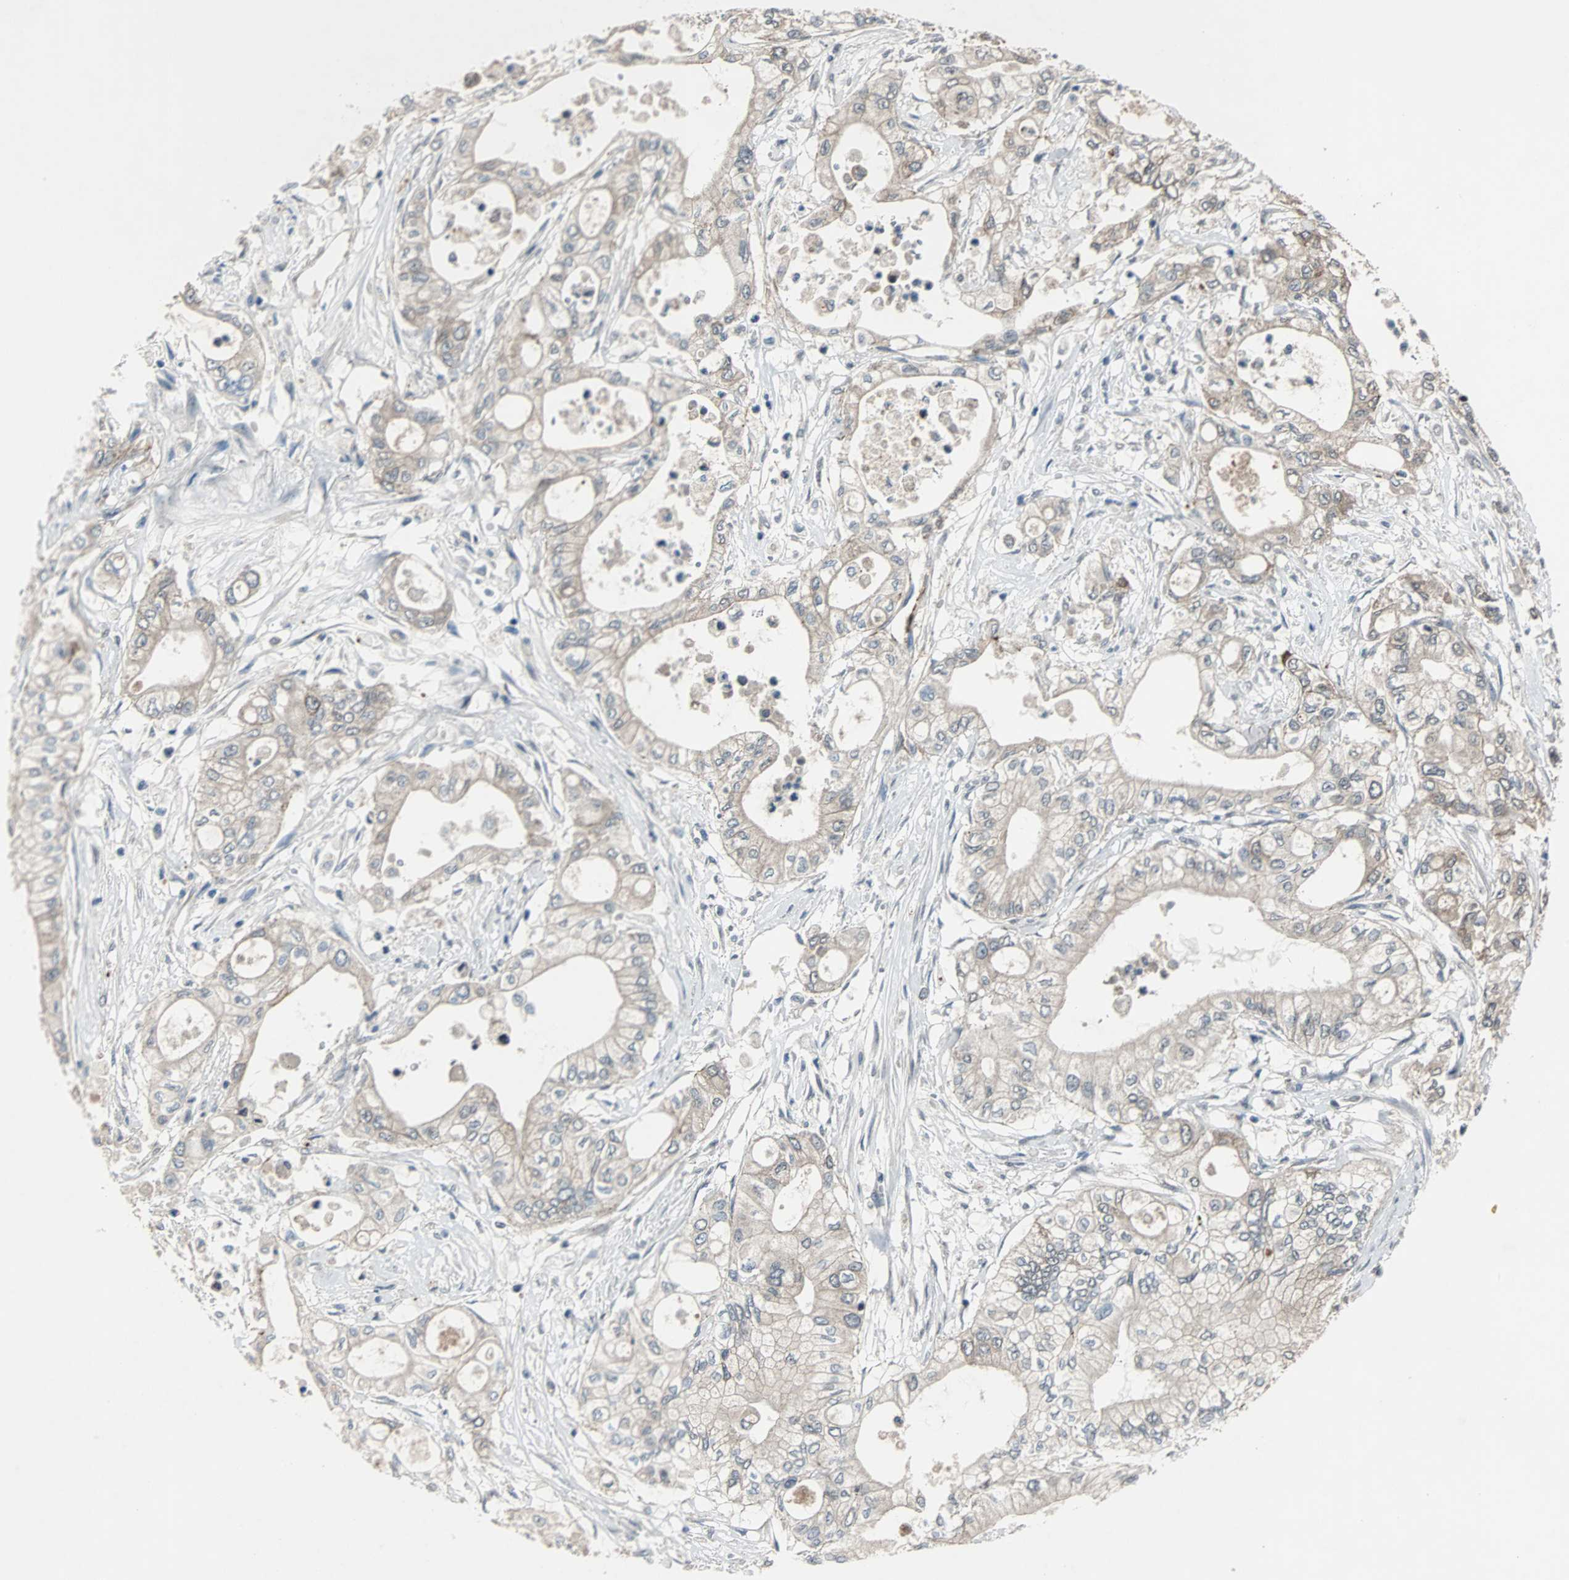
{"staining": {"intensity": "weak", "quantity": ">75%", "location": "cytoplasmic/membranous"}, "tissue": "pancreatic cancer", "cell_type": "Tumor cells", "image_type": "cancer", "snomed": [{"axis": "morphology", "description": "Adenocarcinoma, NOS"}, {"axis": "topography", "description": "Pancreas"}], "caption": "Weak cytoplasmic/membranous expression for a protein is present in about >75% of tumor cells of pancreatic adenocarcinoma using IHC.", "gene": "LSR", "patient": {"sex": "male", "age": 79}}